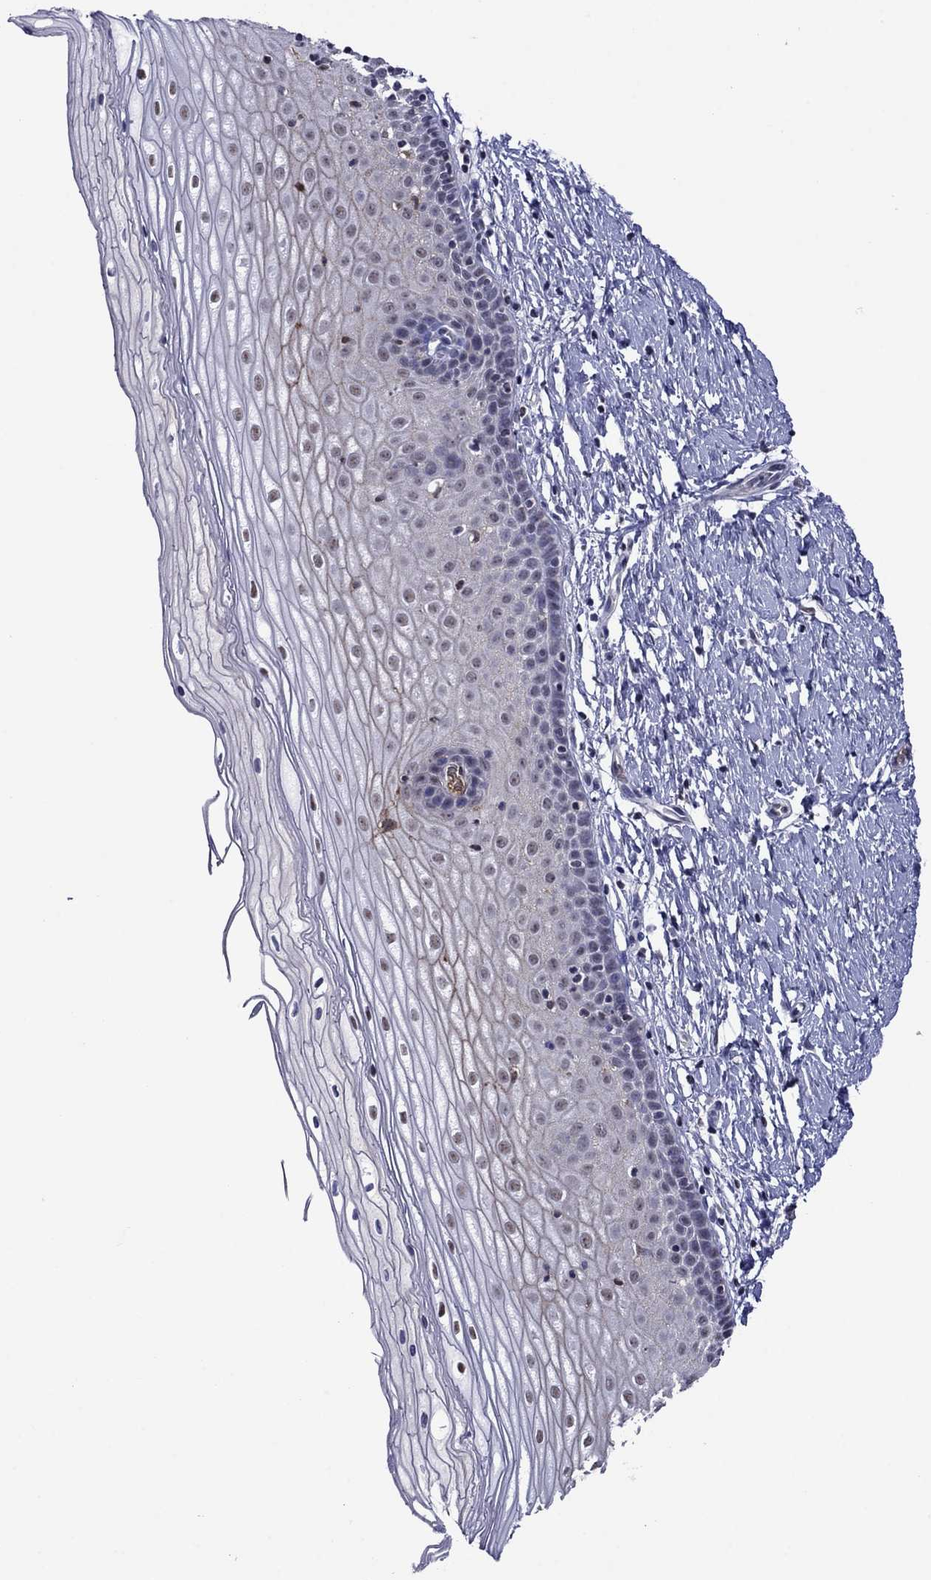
{"staining": {"intensity": "negative", "quantity": "none", "location": "none"}, "tissue": "cervix", "cell_type": "Squamous epithelial cells", "image_type": "normal", "snomed": [{"axis": "morphology", "description": "Normal tissue, NOS"}, {"axis": "topography", "description": "Cervix"}], "caption": "IHC histopathology image of unremarkable human cervix stained for a protein (brown), which displays no positivity in squamous epithelial cells.", "gene": "APOA2", "patient": {"sex": "female", "age": 37}}